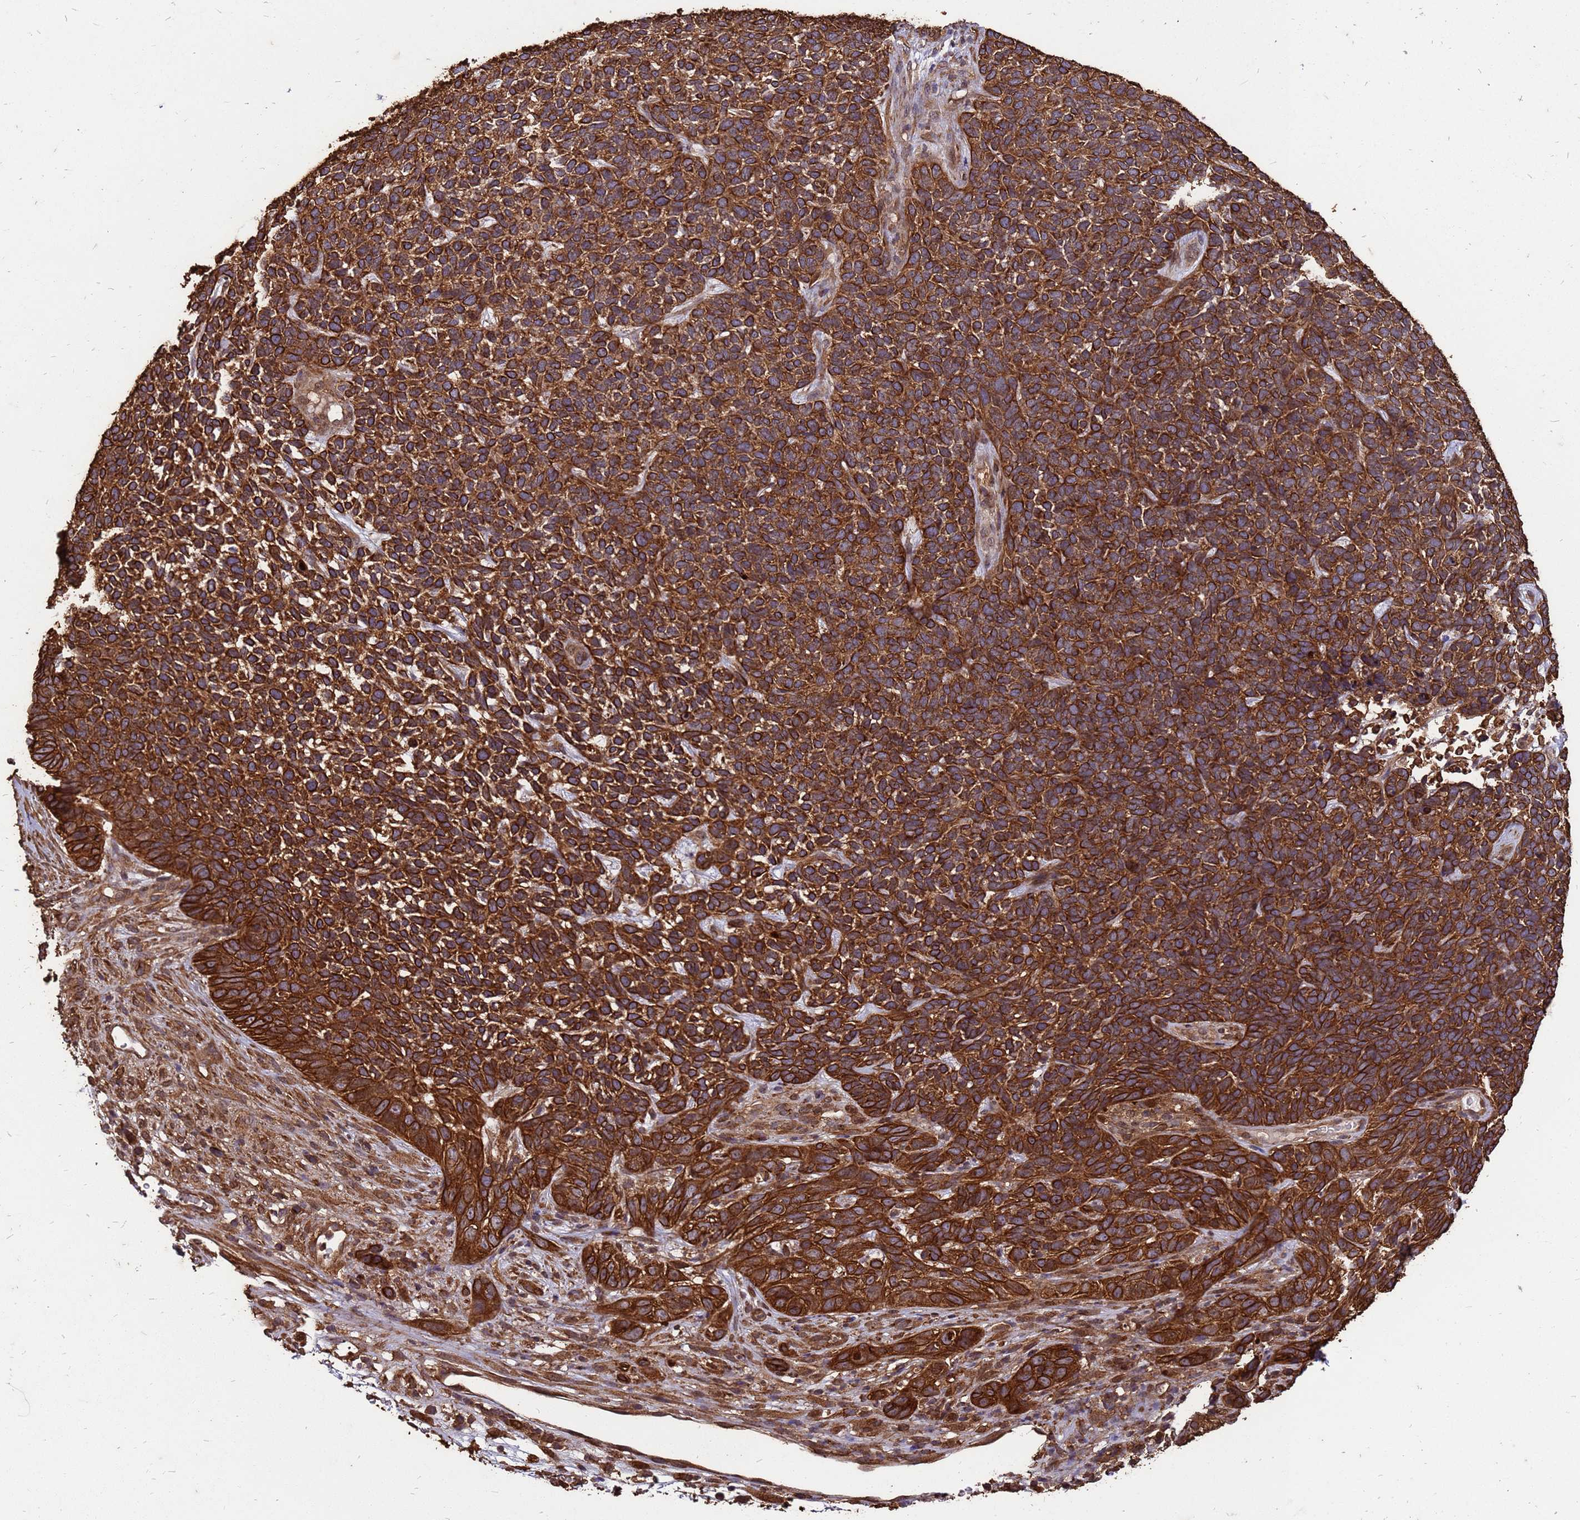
{"staining": {"intensity": "strong", "quantity": ">75%", "location": "cytoplasmic/membranous"}, "tissue": "skin cancer", "cell_type": "Tumor cells", "image_type": "cancer", "snomed": [{"axis": "morphology", "description": "Basal cell carcinoma"}, {"axis": "topography", "description": "Skin"}], "caption": "Immunohistochemical staining of human skin basal cell carcinoma demonstrates high levels of strong cytoplasmic/membranous protein staining in approximately >75% of tumor cells. The staining was performed using DAB (3,3'-diaminobenzidine), with brown indicating positive protein expression. Nuclei are stained blue with hematoxylin.", "gene": "ZNF618", "patient": {"sex": "female", "age": 84}}